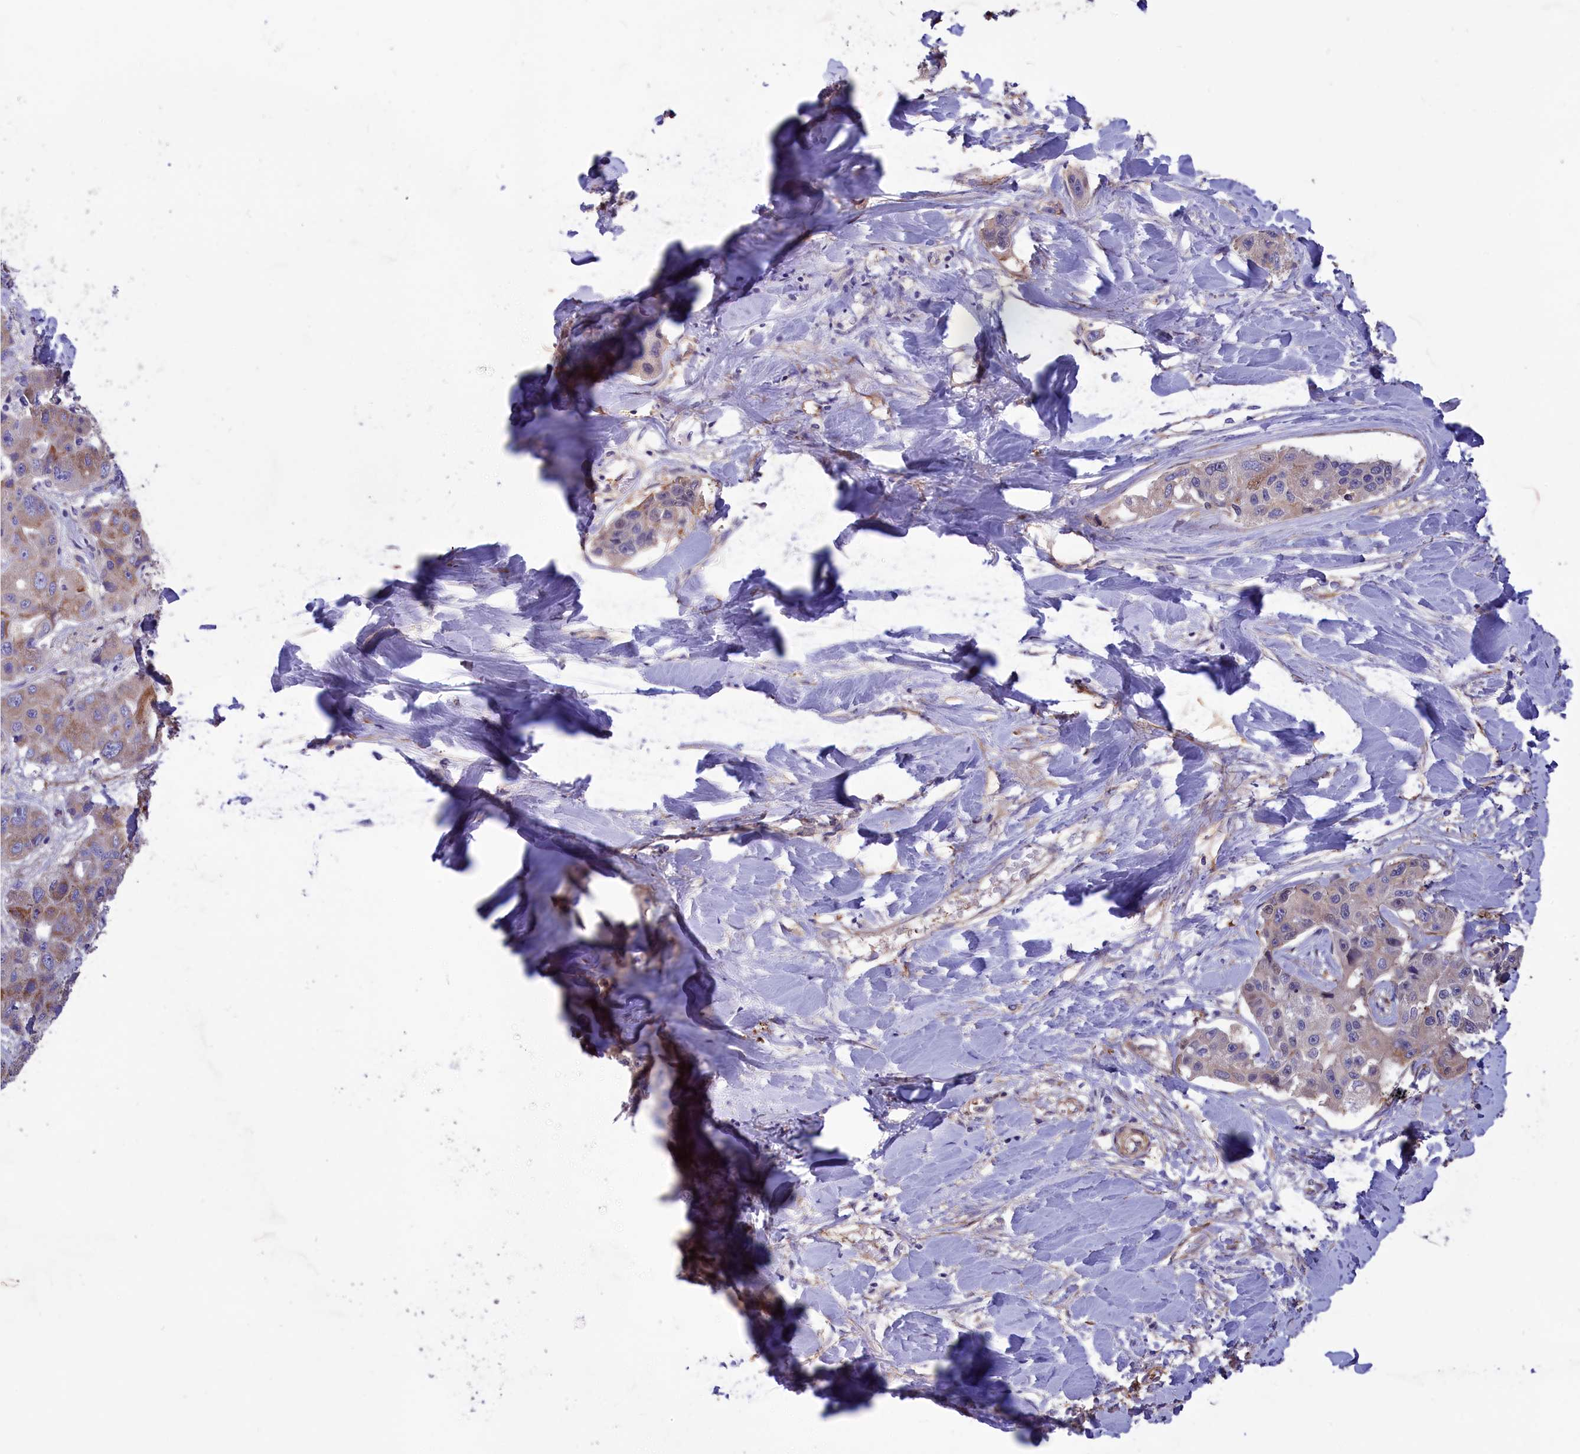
{"staining": {"intensity": "negative", "quantity": "none", "location": "none"}, "tissue": "liver cancer", "cell_type": "Tumor cells", "image_type": "cancer", "snomed": [{"axis": "morphology", "description": "Cholangiocarcinoma"}, {"axis": "topography", "description": "Liver"}], "caption": "The image shows no significant positivity in tumor cells of cholangiocarcinoma (liver).", "gene": "AMDHD2", "patient": {"sex": "male", "age": 59}}